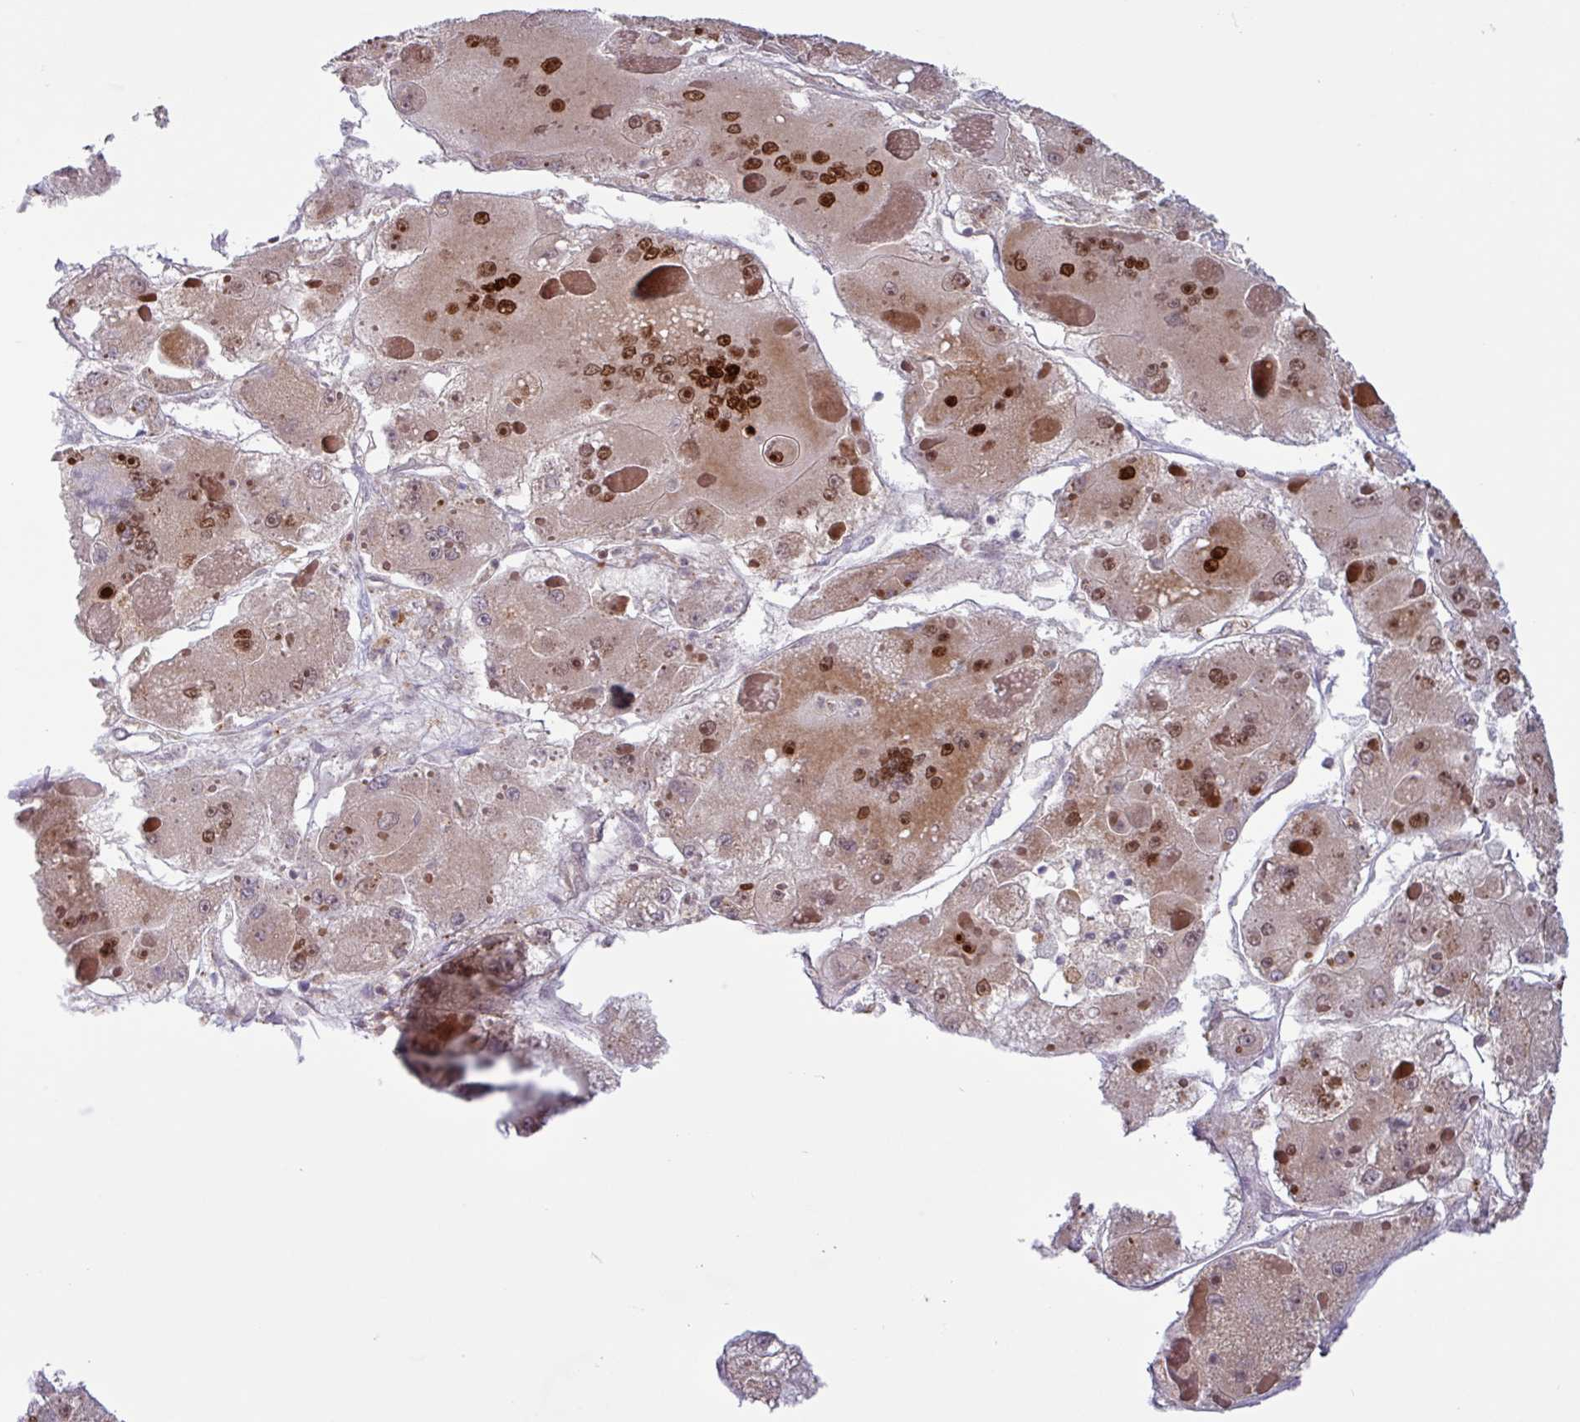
{"staining": {"intensity": "moderate", "quantity": ">75%", "location": "cytoplasmic/membranous,nuclear"}, "tissue": "liver cancer", "cell_type": "Tumor cells", "image_type": "cancer", "snomed": [{"axis": "morphology", "description": "Carcinoma, Hepatocellular, NOS"}, {"axis": "topography", "description": "Liver"}], "caption": "DAB immunohistochemical staining of human hepatocellular carcinoma (liver) displays moderate cytoplasmic/membranous and nuclear protein positivity in about >75% of tumor cells.", "gene": "BRD3", "patient": {"sex": "female", "age": 73}}